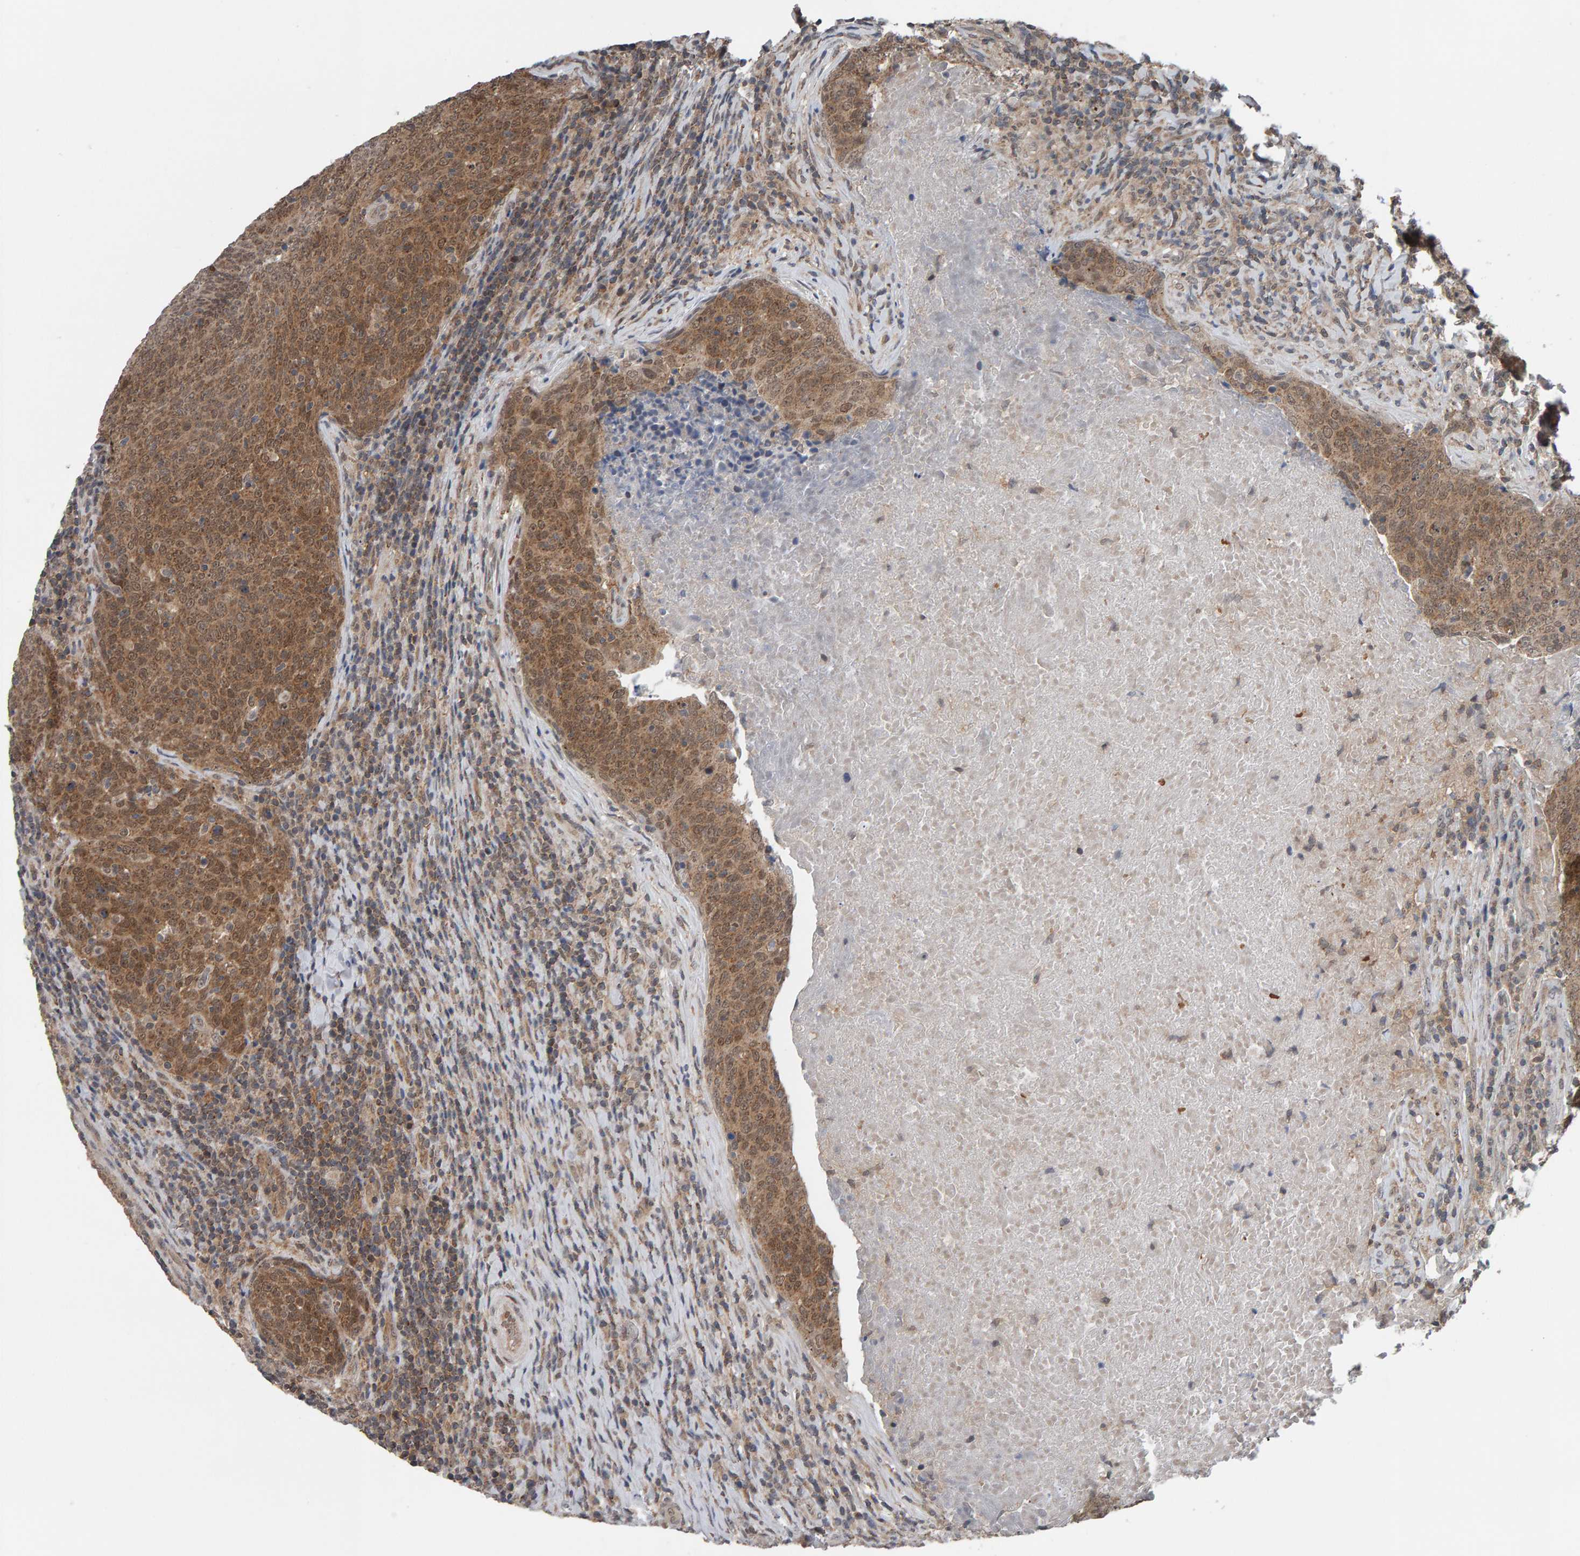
{"staining": {"intensity": "moderate", "quantity": ">75%", "location": "cytoplasmic/membranous,nuclear"}, "tissue": "head and neck cancer", "cell_type": "Tumor cells", "image_type": "cancer", "snomed": [{"axis": "morphology", "description": "Squamous cell carcinoma, NOS"}, {"axis": "morphology", "description": "Squamous cell carcinoma, metastatic, NOS"}, {"axis": "topography", "description": "Lymph node"}, {"axis": "topography", "description": "Head-Neck"}], "caption": "Head and neck cancer (metastatic squamous cell carcinoma) tissue exhibits moderate cytoplasmic/membranous and nuclear expression in approximately >75% of tumor cells", "gene": "COASY", "patient": {"sex": "male", "age": 62}}